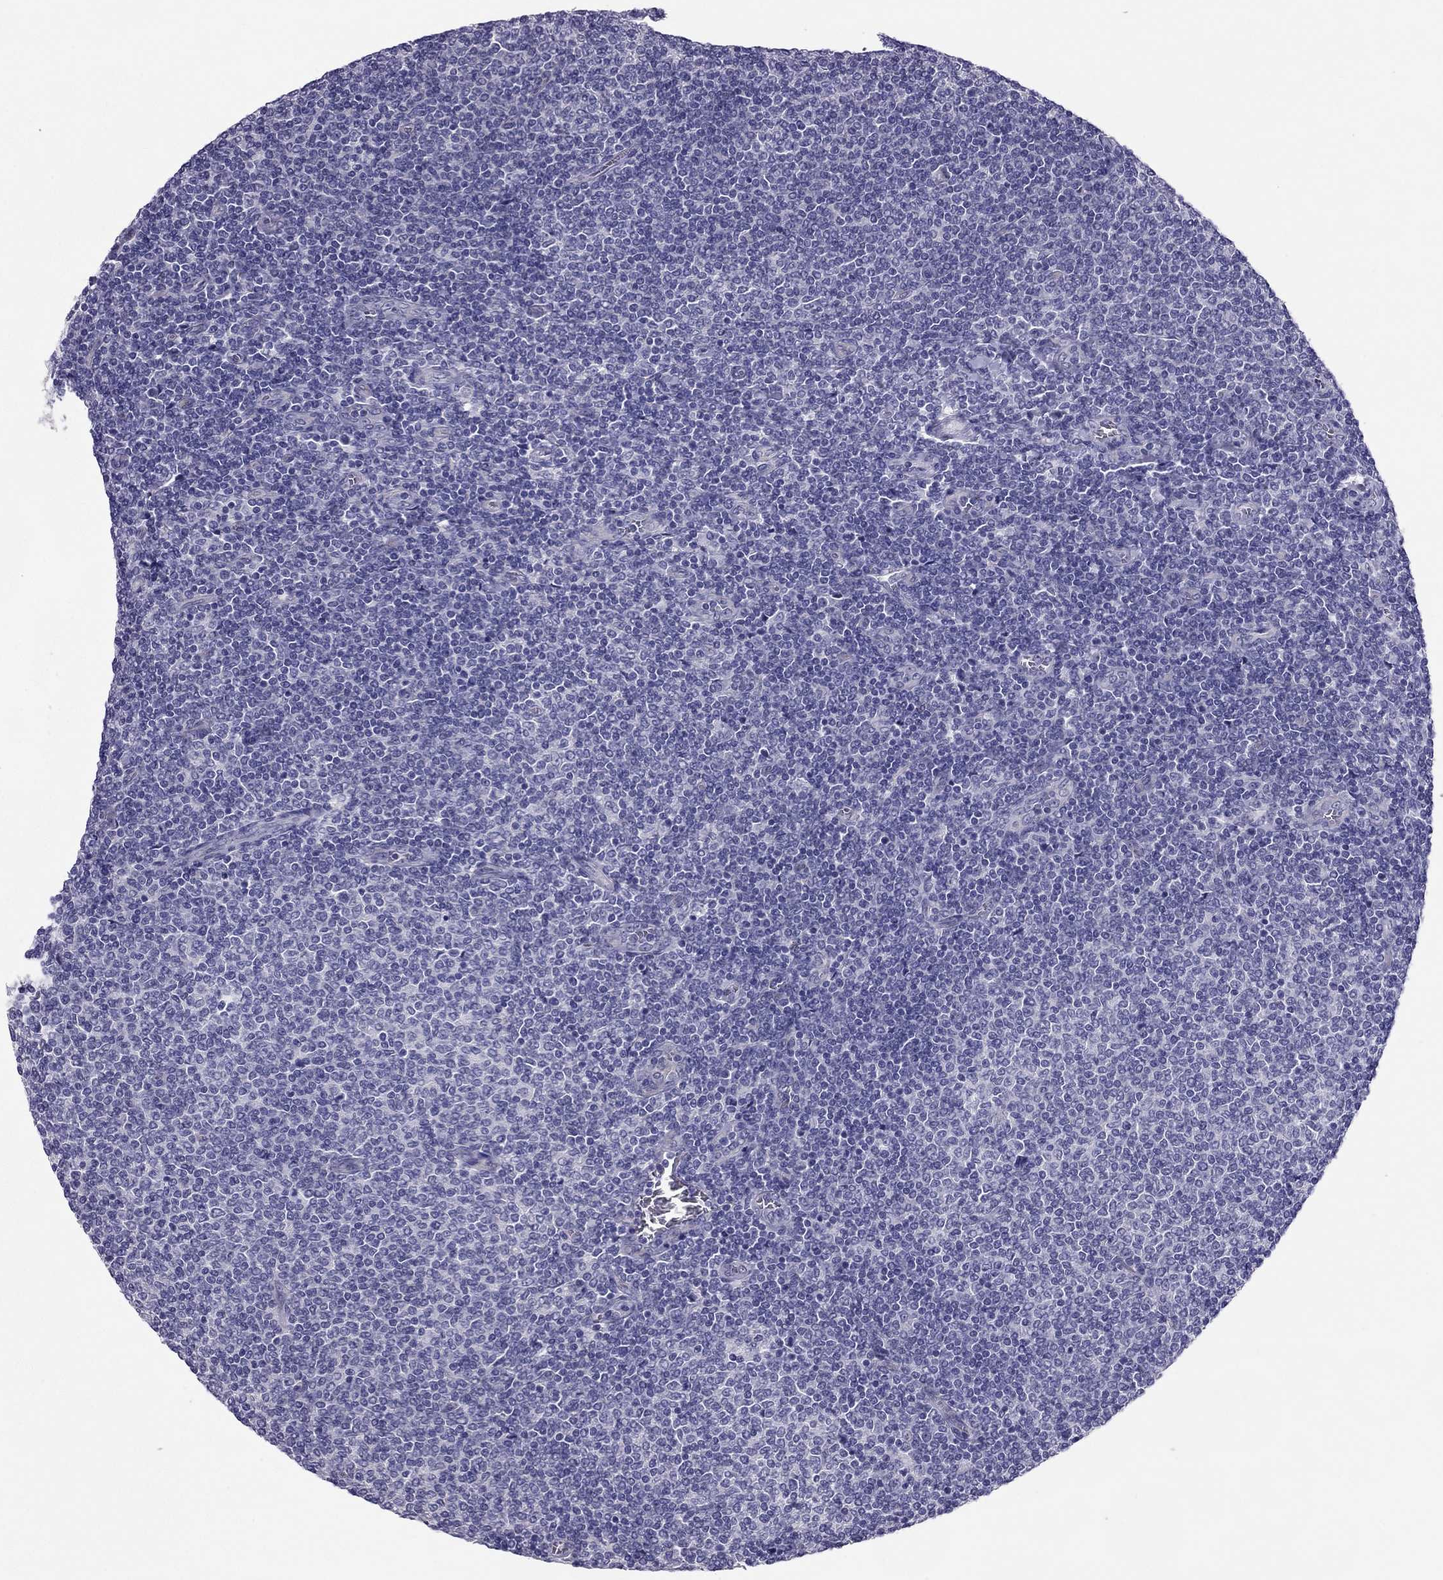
{"staining": {"intensity": "negative", "quantity": "none", "location": "none"}, "tissue": "lymphoma", "cell_type": "Tumor cells", "image_type": "cancer", "snomed": [{"axis": "morphology", "description": "Malignant lymphoma, non-Hodgkin's type, Low grade"}, {"axis": "topography", "description": "Lymph node"}], "caption": "There is no significant positivity in tumor cells of low-grade malignant lymphoma, non-Hodgkin's type.", "gene": "PDE6A", "patient": {"sex": "male", "age": 52}}